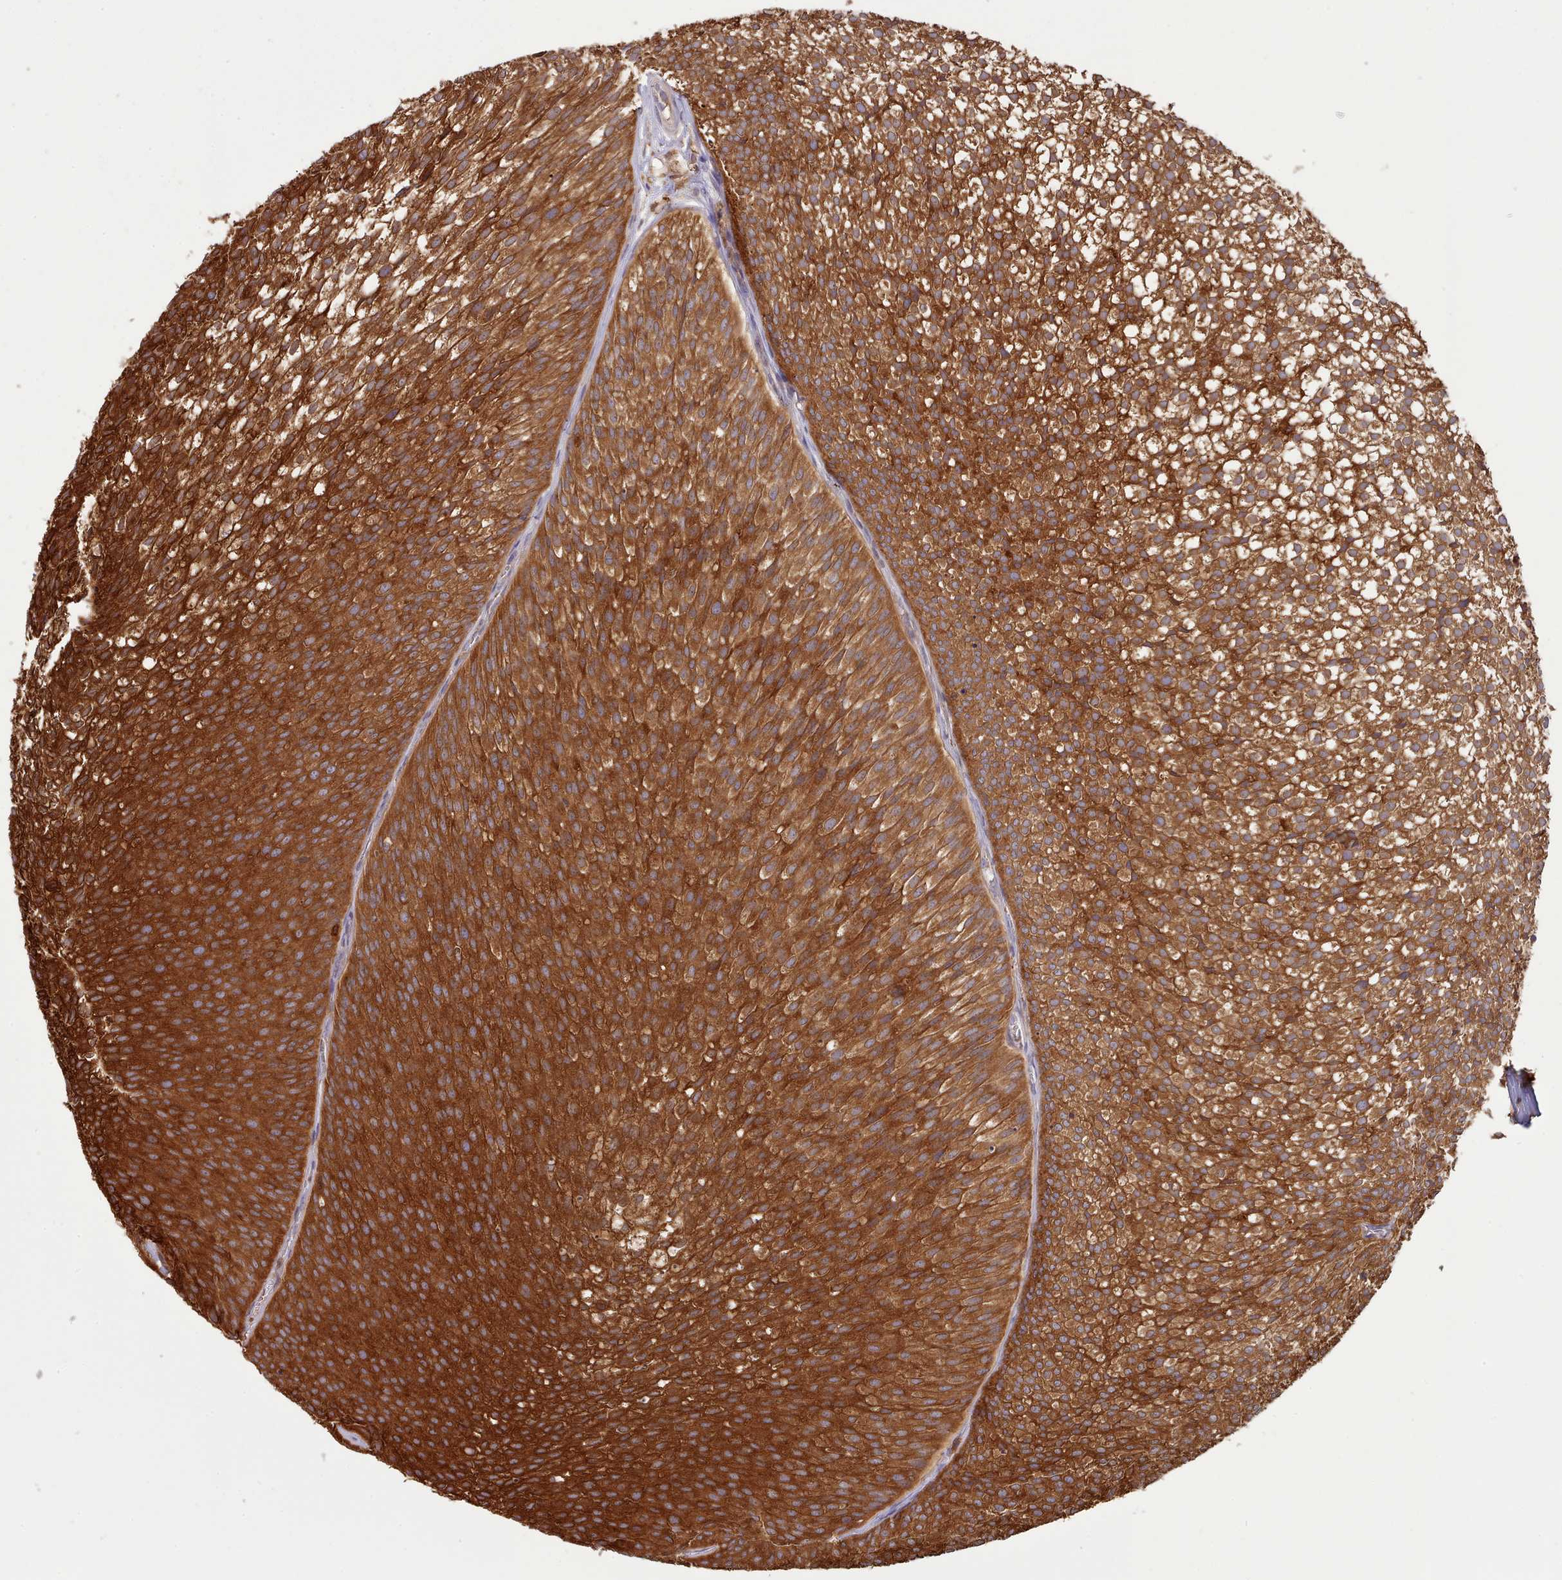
{"staining": {"intensity": "strong", "quantity": ">75%", "location": "cytoplasmic/membranous"}, "tissue": "urothelial cancer", "cell_type": "Tumor cells", "image_type": "cancer", "snomed": [{"axis": "morphology", "description": "Urothelial carcinoma, Low grade"}, {"axis": "topography", "description": "Urinary bladder"}], "caption": "Protein expression by immunohistochemistry (IHC) displays strong cytoplasmic/membranous positivity in about >75% of tumor cells in urothelial carcinoma (low-grade). The protein of interest is shown in brown color, while the nuclei are stained blue.", "gene": "SLC4A9", "patient": {"sex": "male", "age": 91}}